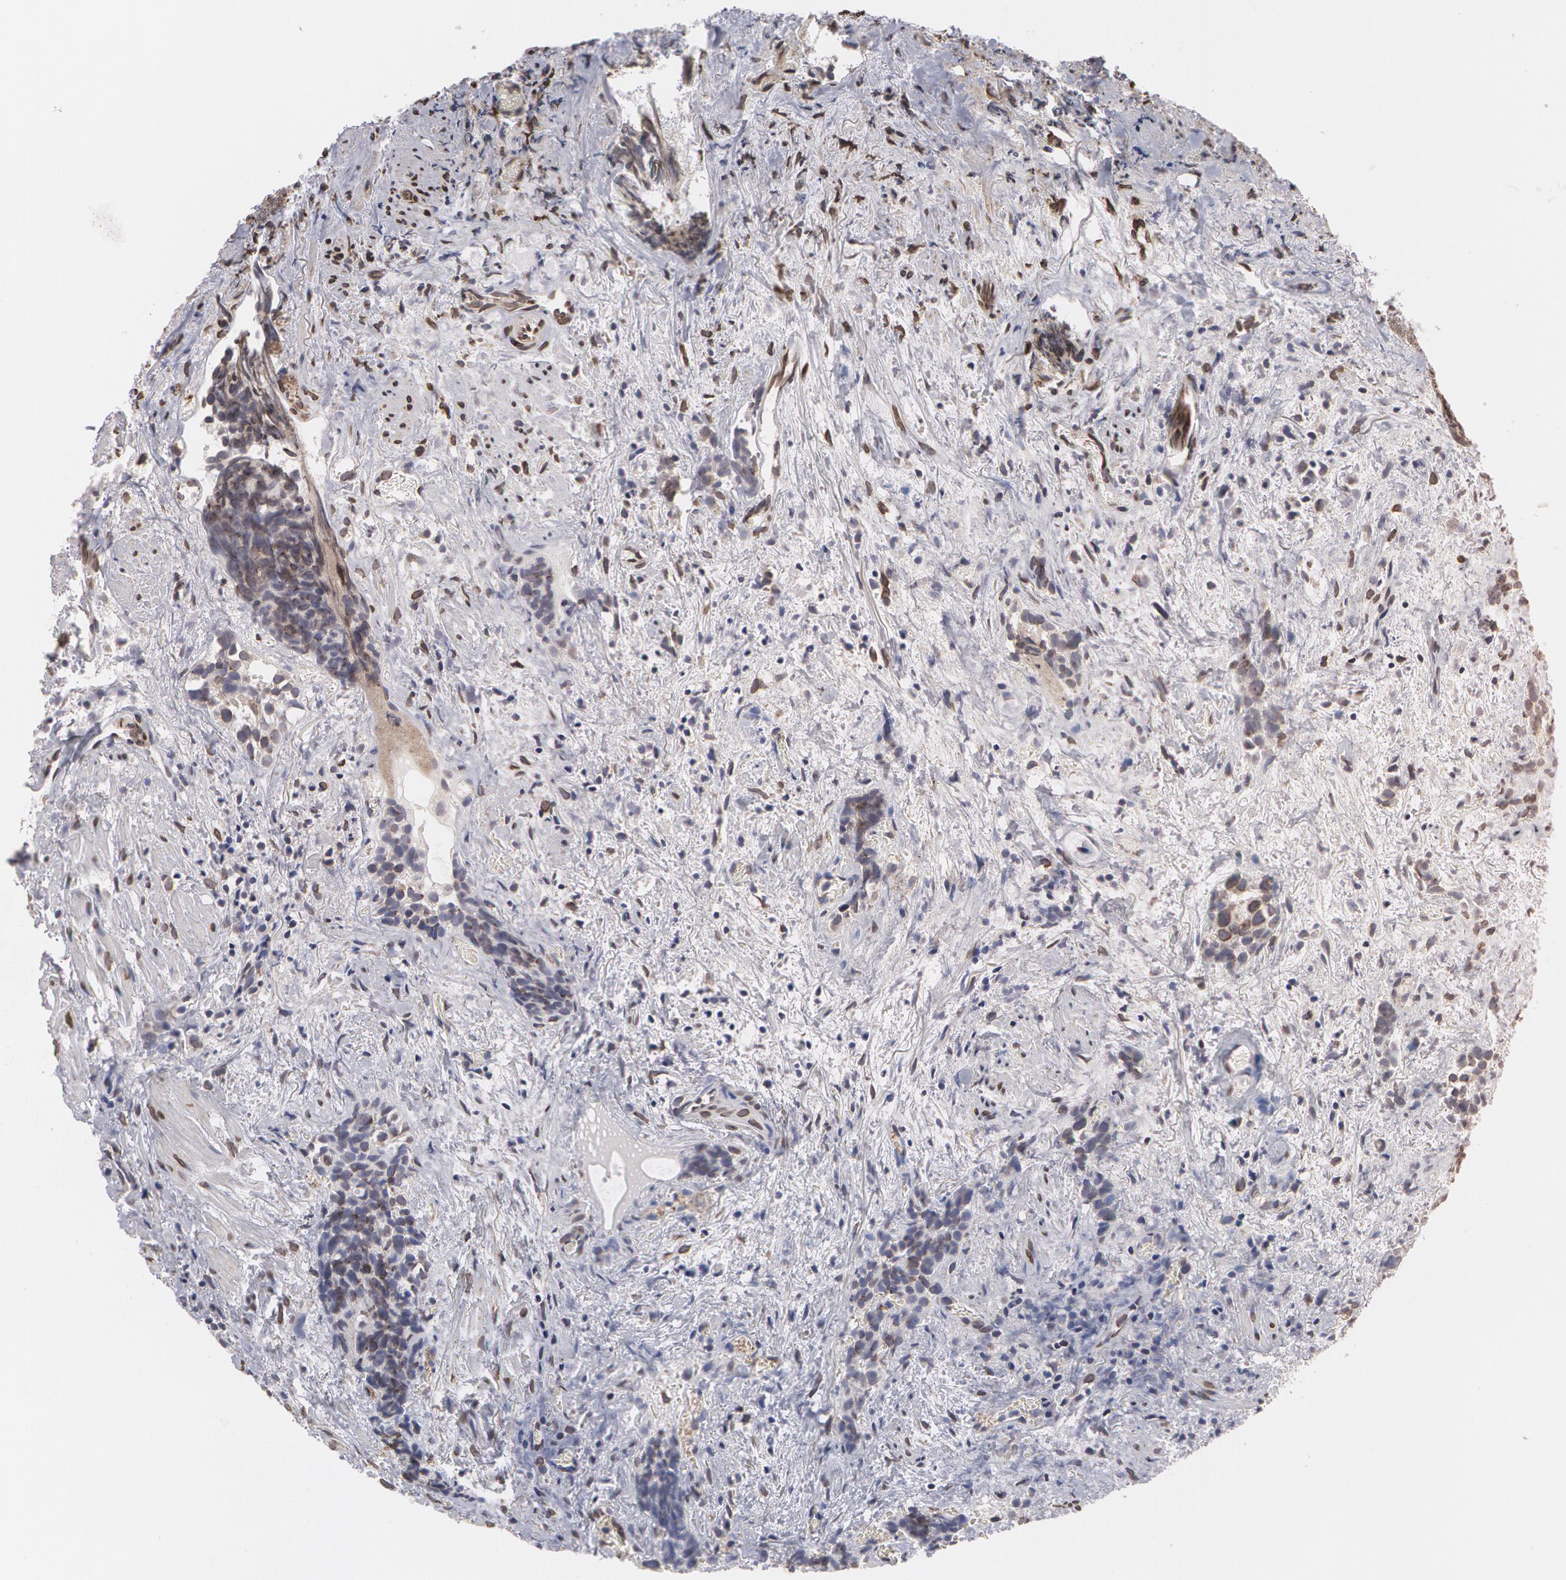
{"staining": {"intensity": "weak", "quantity": "<25%", "location": "nuclear"}, "tissue": "urothelial cancer", "cell_type": "Tumor cells", "image_type": "cancer", "snomed": [{"axis": "morphology", "description": "Urothelial carcinoma, High grade"}, {"axis": "topography", "description": "Urinary bladder"}], "caption": "A micrograph of human urothelial cancer is negative for staining in tumor cells.", "gene": "EMD", "patient": {"sex": "female", "age": 78}}